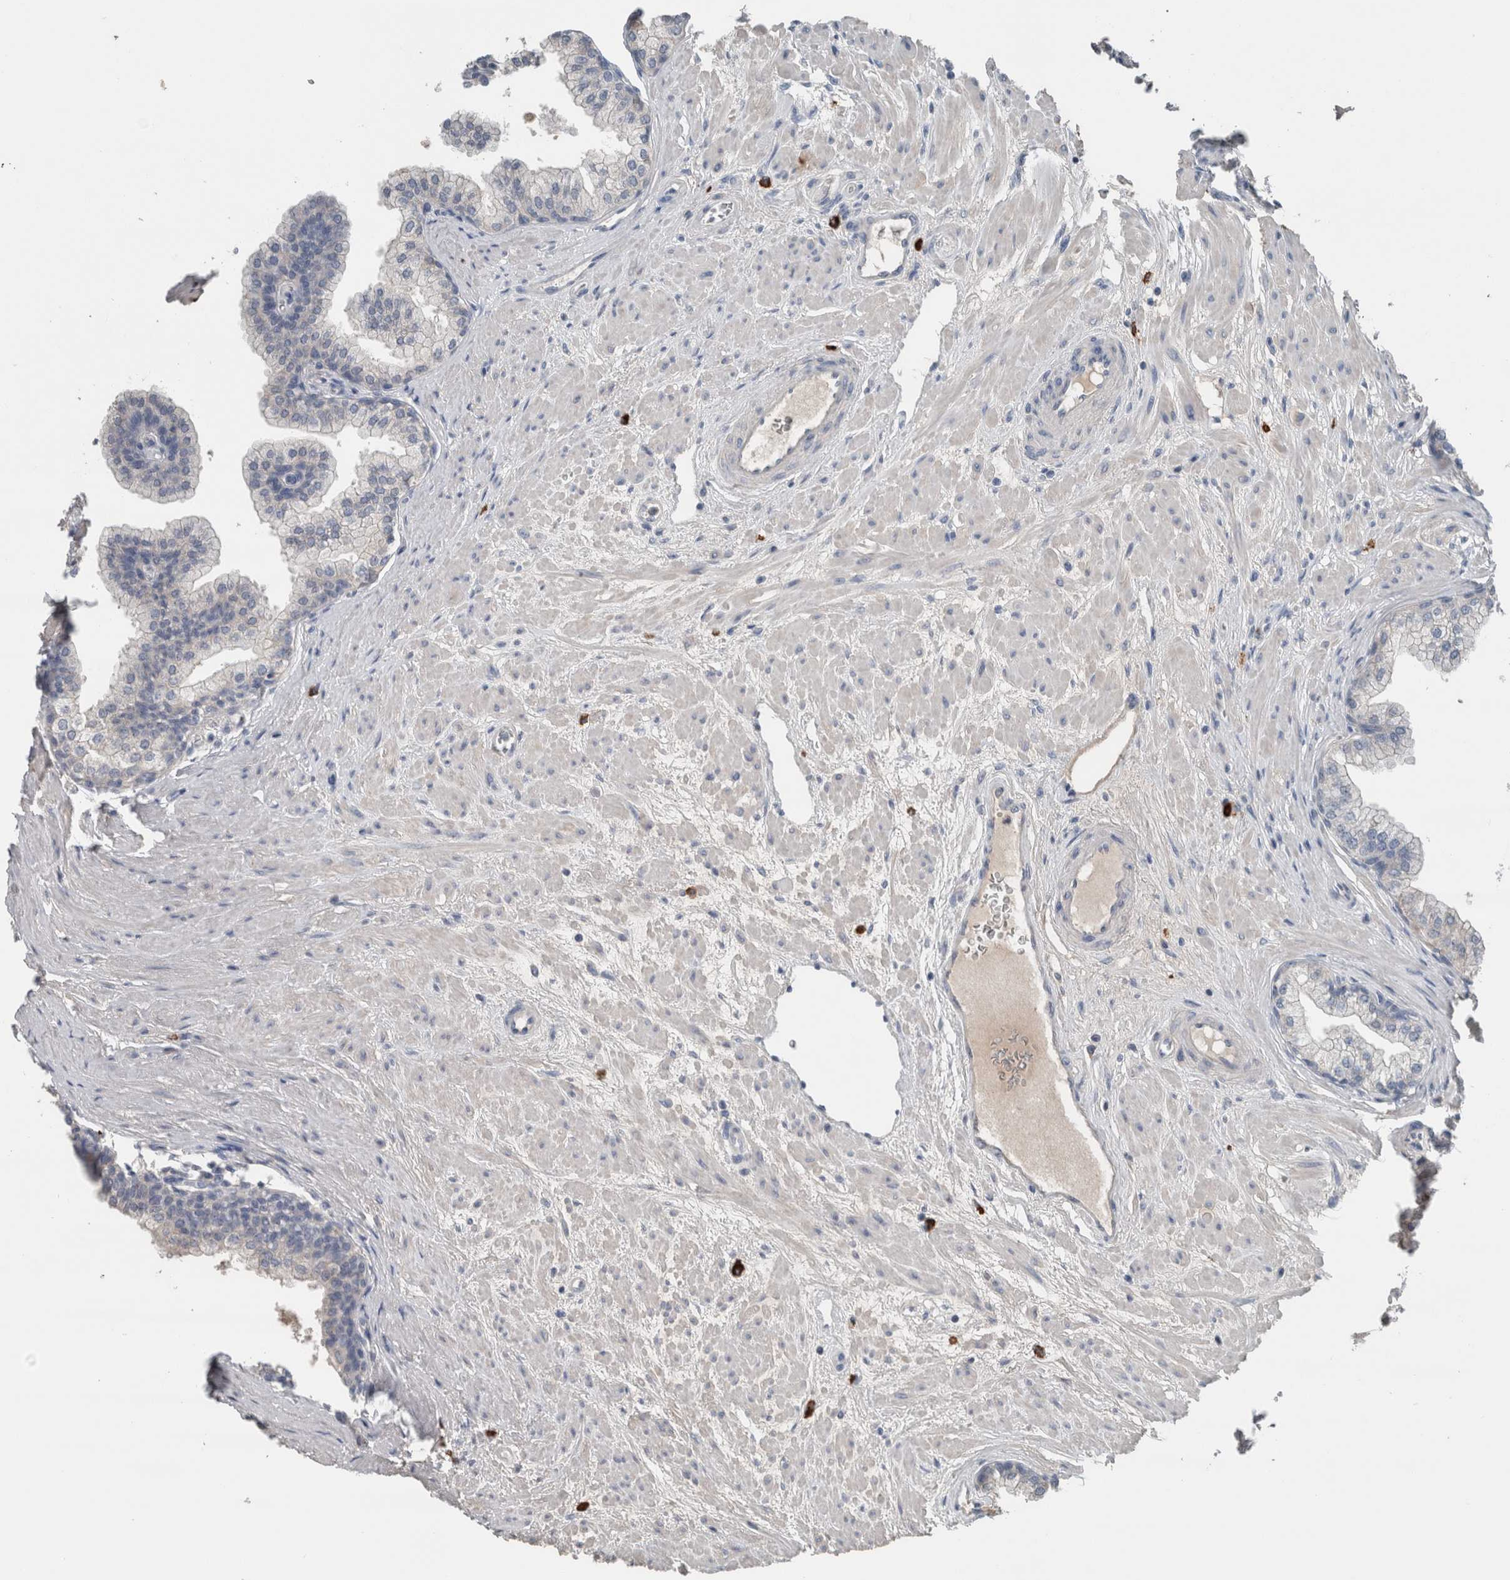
{"staining": {"intensity": "negative", "quantity": "none", "location": "none"}, "tissue": "prostate", "cell_type": "Glandular cells", "image_type": "normal", "snomed": [{"axis": "morphology", "description": "Normal tissue, NOS"}, {"axis": "morphology", "description": "Urothelial carcinoma, Low grade"}, {"axis": "topography", "description": "Urinary bladder"}, {"axis": "topography", "description": "Prostate"}], "caption": "IHC image of normal prostate stained for a protein (brown), which demonstrates no positivity in glandular cells. Nuclei are stained in blue.", "gene": "CRNN", "patient": {"sex": "male", "age": 60}}